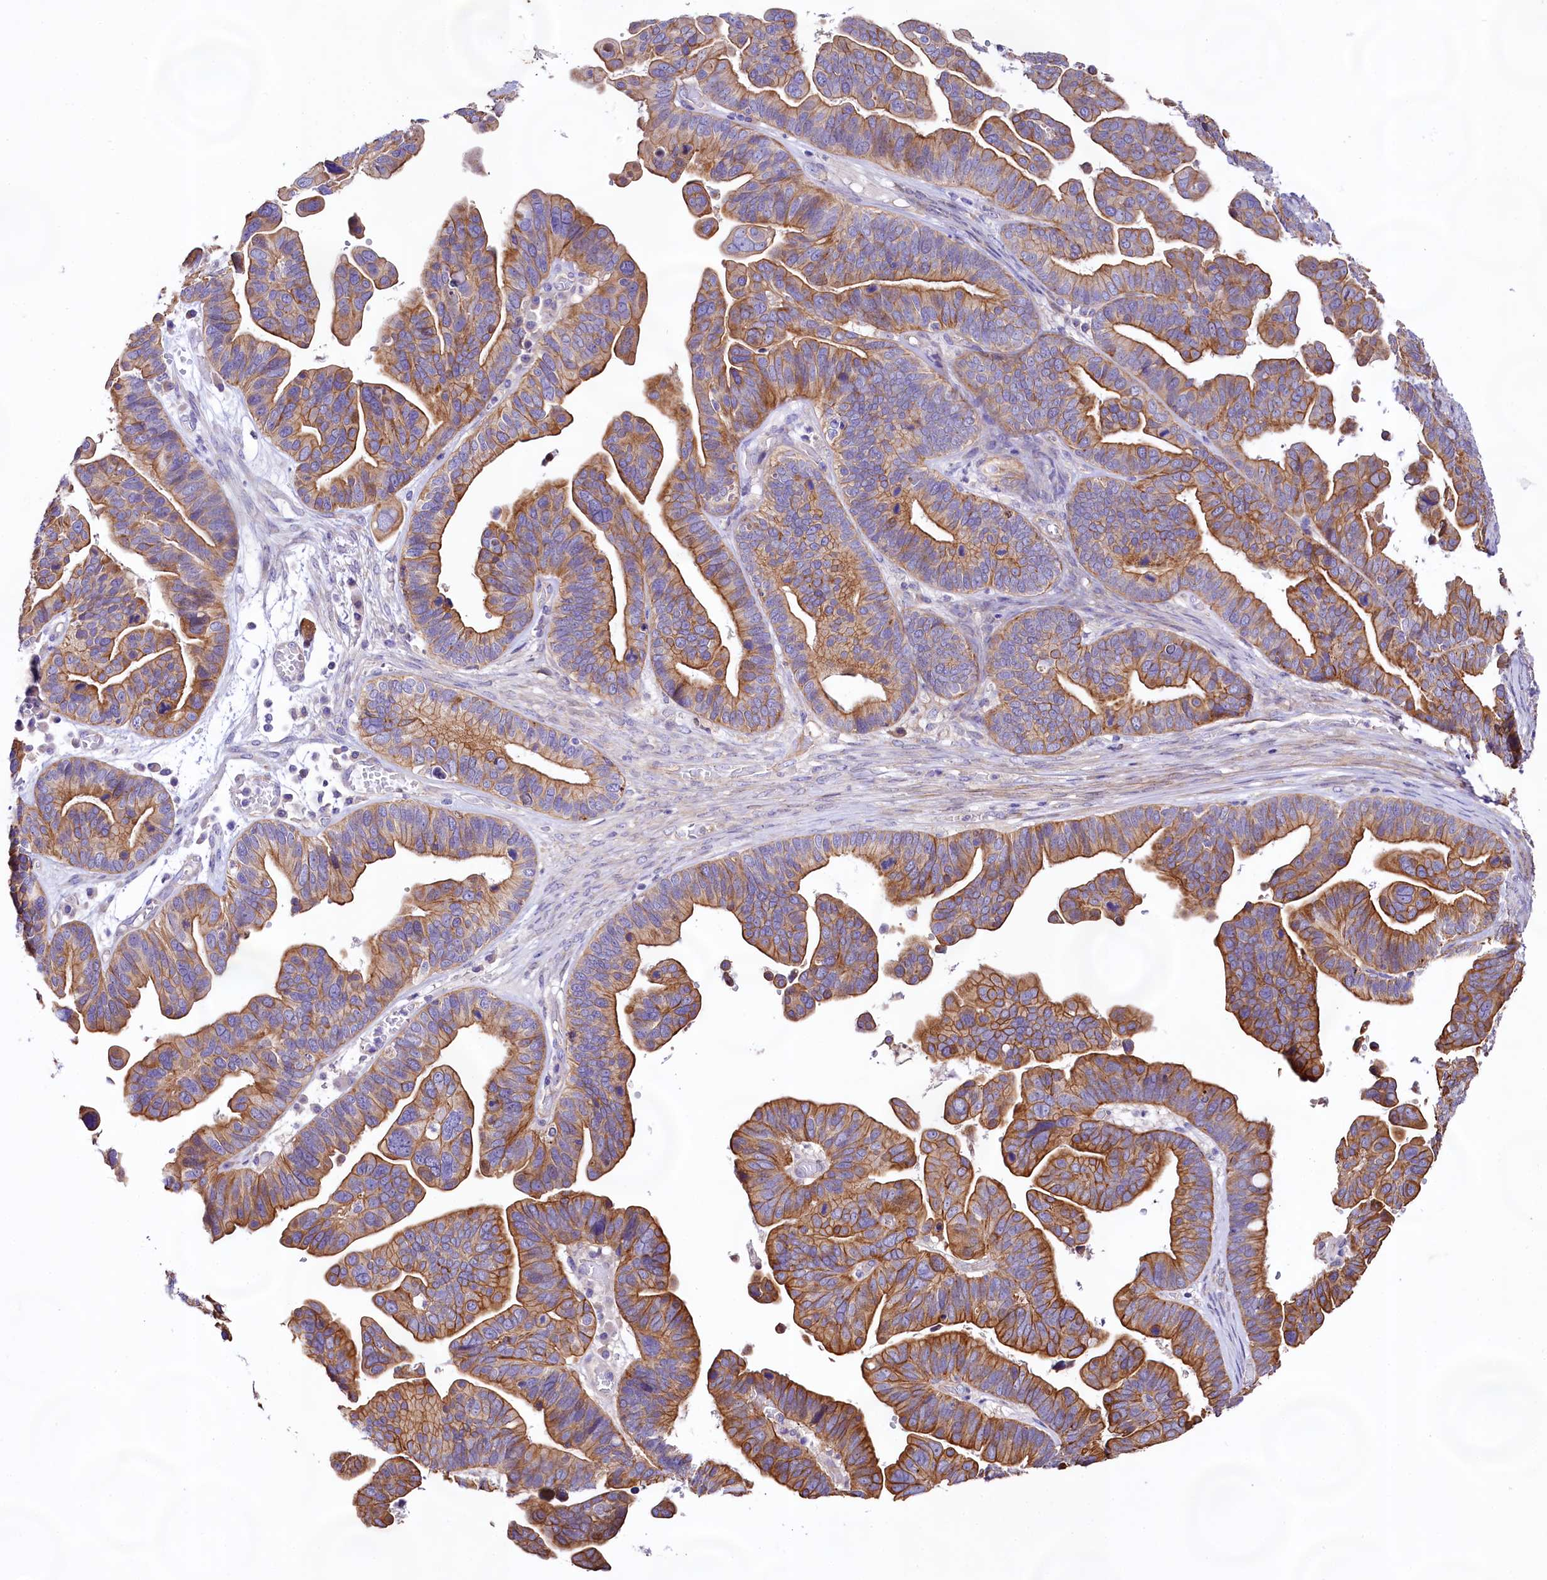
{"staining": {"intensity": "strong", "quantity": ">75%", "location": "cytoplasmic/membranous"}, "tissue": "ovarian cancer", "cell_type": "Tumor cells", "image_type": "cancer", "snomed": [{"axis": "morphology", "description": "Cystadenocarcinoma, serous, NOS"}, {"axis": "topography", "description": "Ovary"}], "caption": "IHC photomicrograph of neoplastic tissue: human ovarian cancer (serous cystadenocarcinoma) stained using immunohistochemistry reveals high levels of strong protein expression localized specifically in the cytoplasmic/membranous of tumor cells, appearing as a cytoplasmic/membranous brown color.", "gene": "VPS11", "patient": {"sex": "female", "age": 56}}